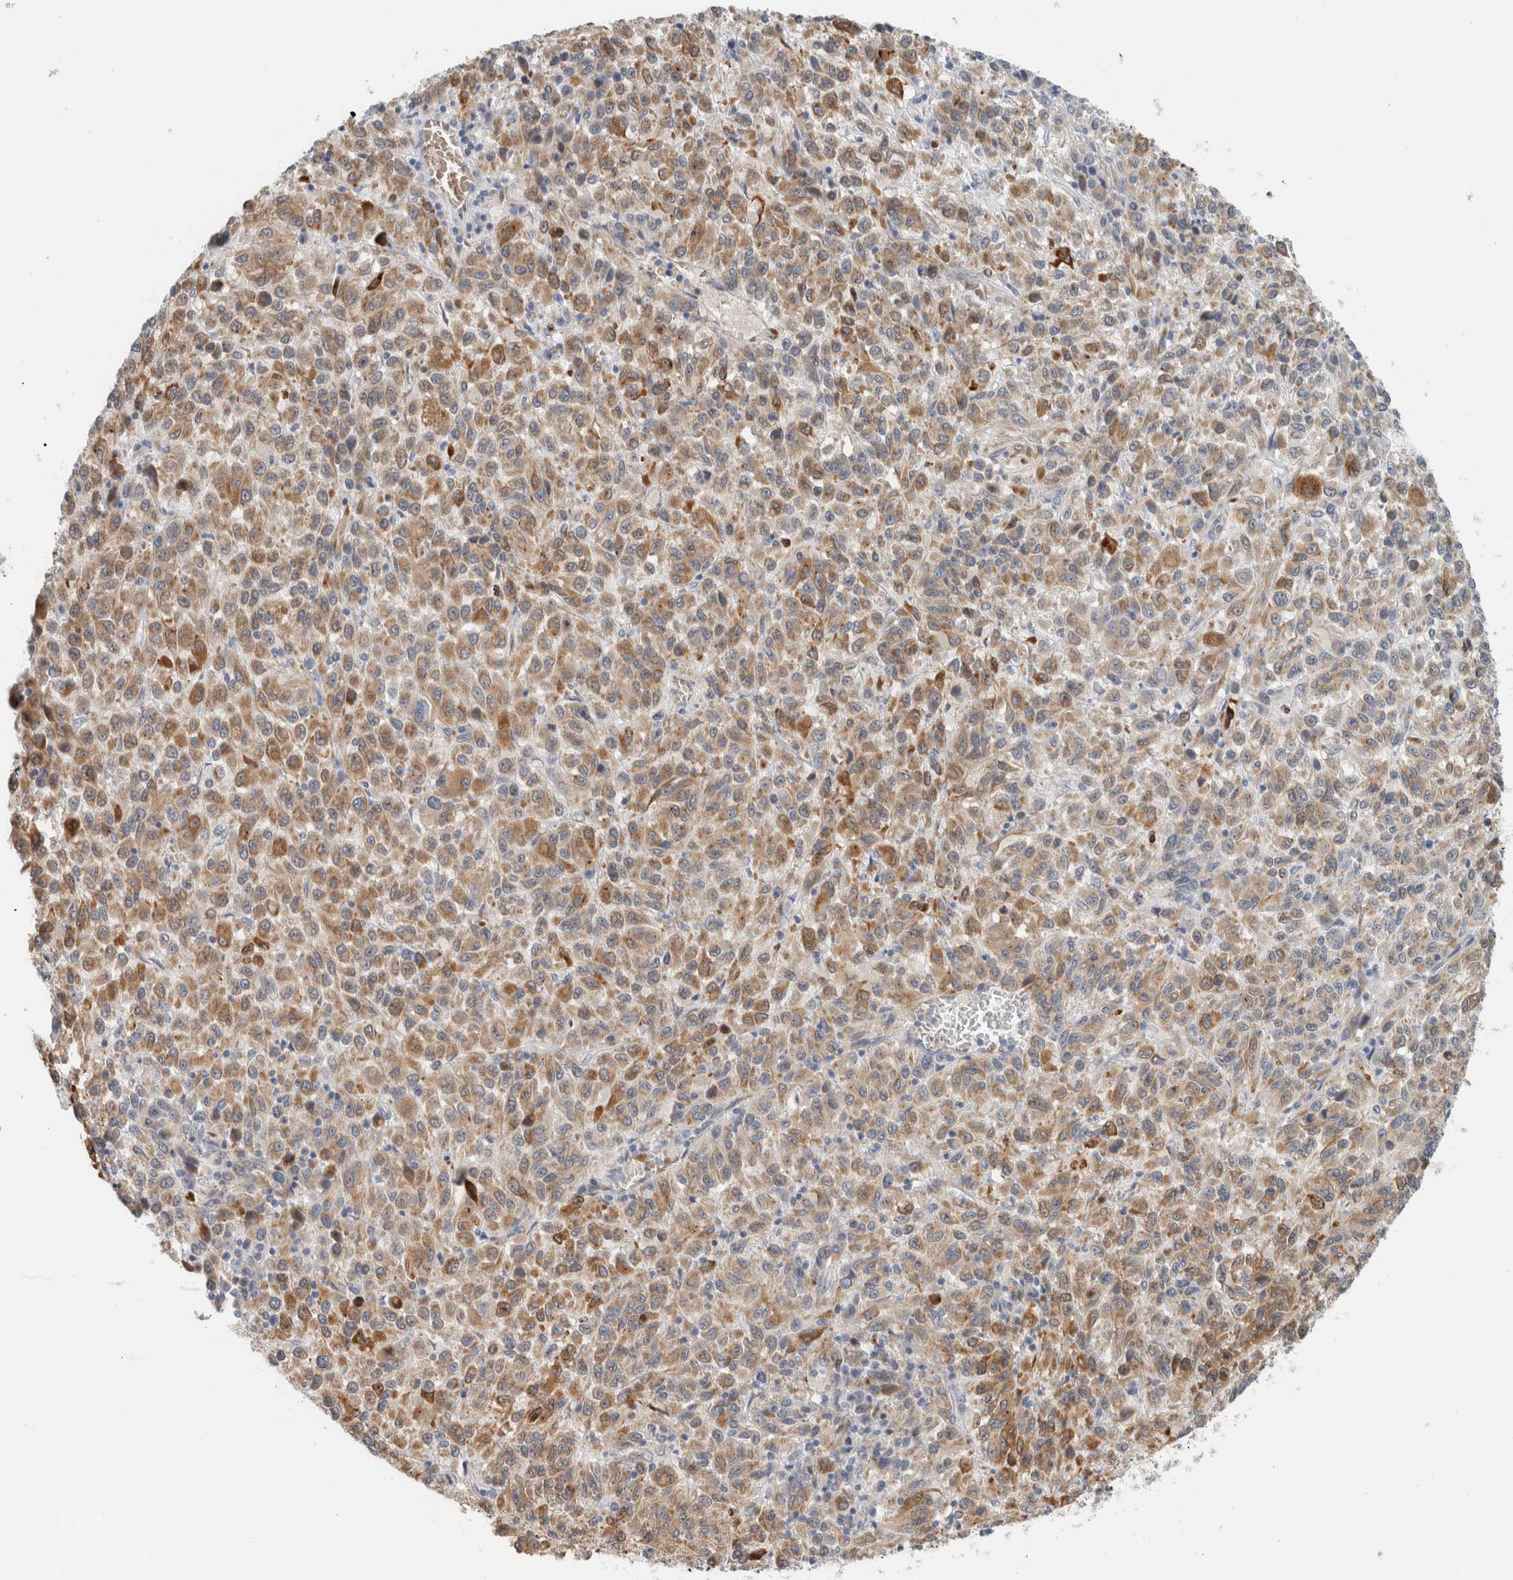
{"staining": {"intensity": "moderate", "quantity": ">75%", "location": "cytoplasmic/membranous"}, "tissue": "melanoma", "cell_type": "Tumor cells", "image_type": "cancer", "snomed": [{"axis": "morphology", "description": "Malignant melanoma, Metastatic site"}, {"axis": "topography", "description": "Lung"}], "caption": "There is medium levels of moderate cytoplasmic/membranous expression in tumor cells of malignant melanoma (metastatic site), as demonstrated by immunohistochemical staining (brown color).", "gene": "CRAT", "patient": {"sex": "male", "age": 64}}